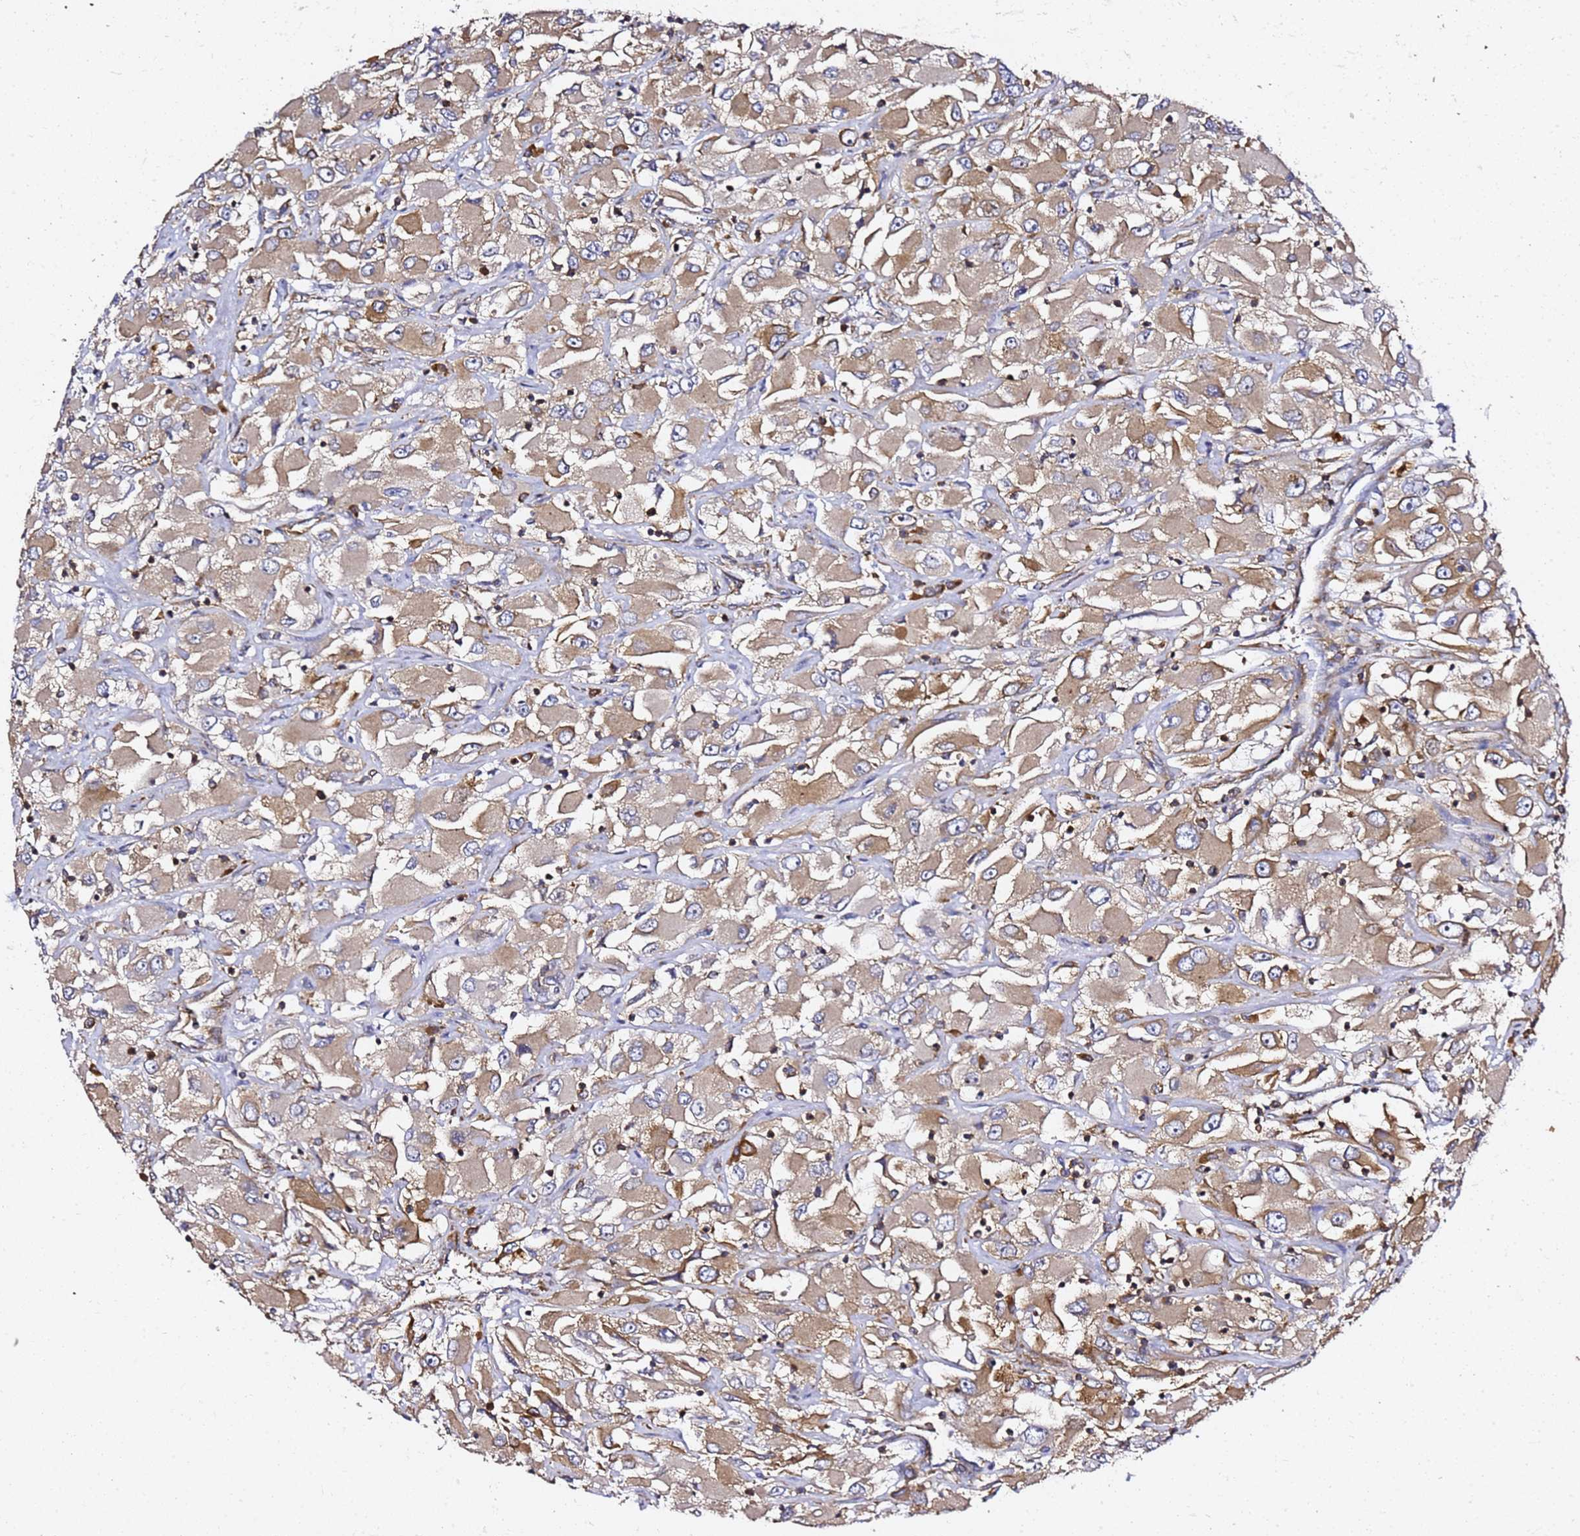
{"staining": {"intensity": "moderate", "quantity": ">75%", "location": "cytoplasmic/membranous"}, "tissue": "renal cancer", "cell_type": "Tumor cells", "image_type": "cancer", "snomed": [{"axis": "morphology", "description": "Adenocarcinoma, NOS"}, {"axis": "topography", "description": "Kidney"}], "caption": "Immunohistochemistry (DAB (3,3'-diaminobenzidine)) staining of human renal cancer reveals moderate cytoplasmic/membranous protein staining in approximately >75% of tumor cells.", "gene": "TPST1", "patient": {"sex": "female", "age": 52}}